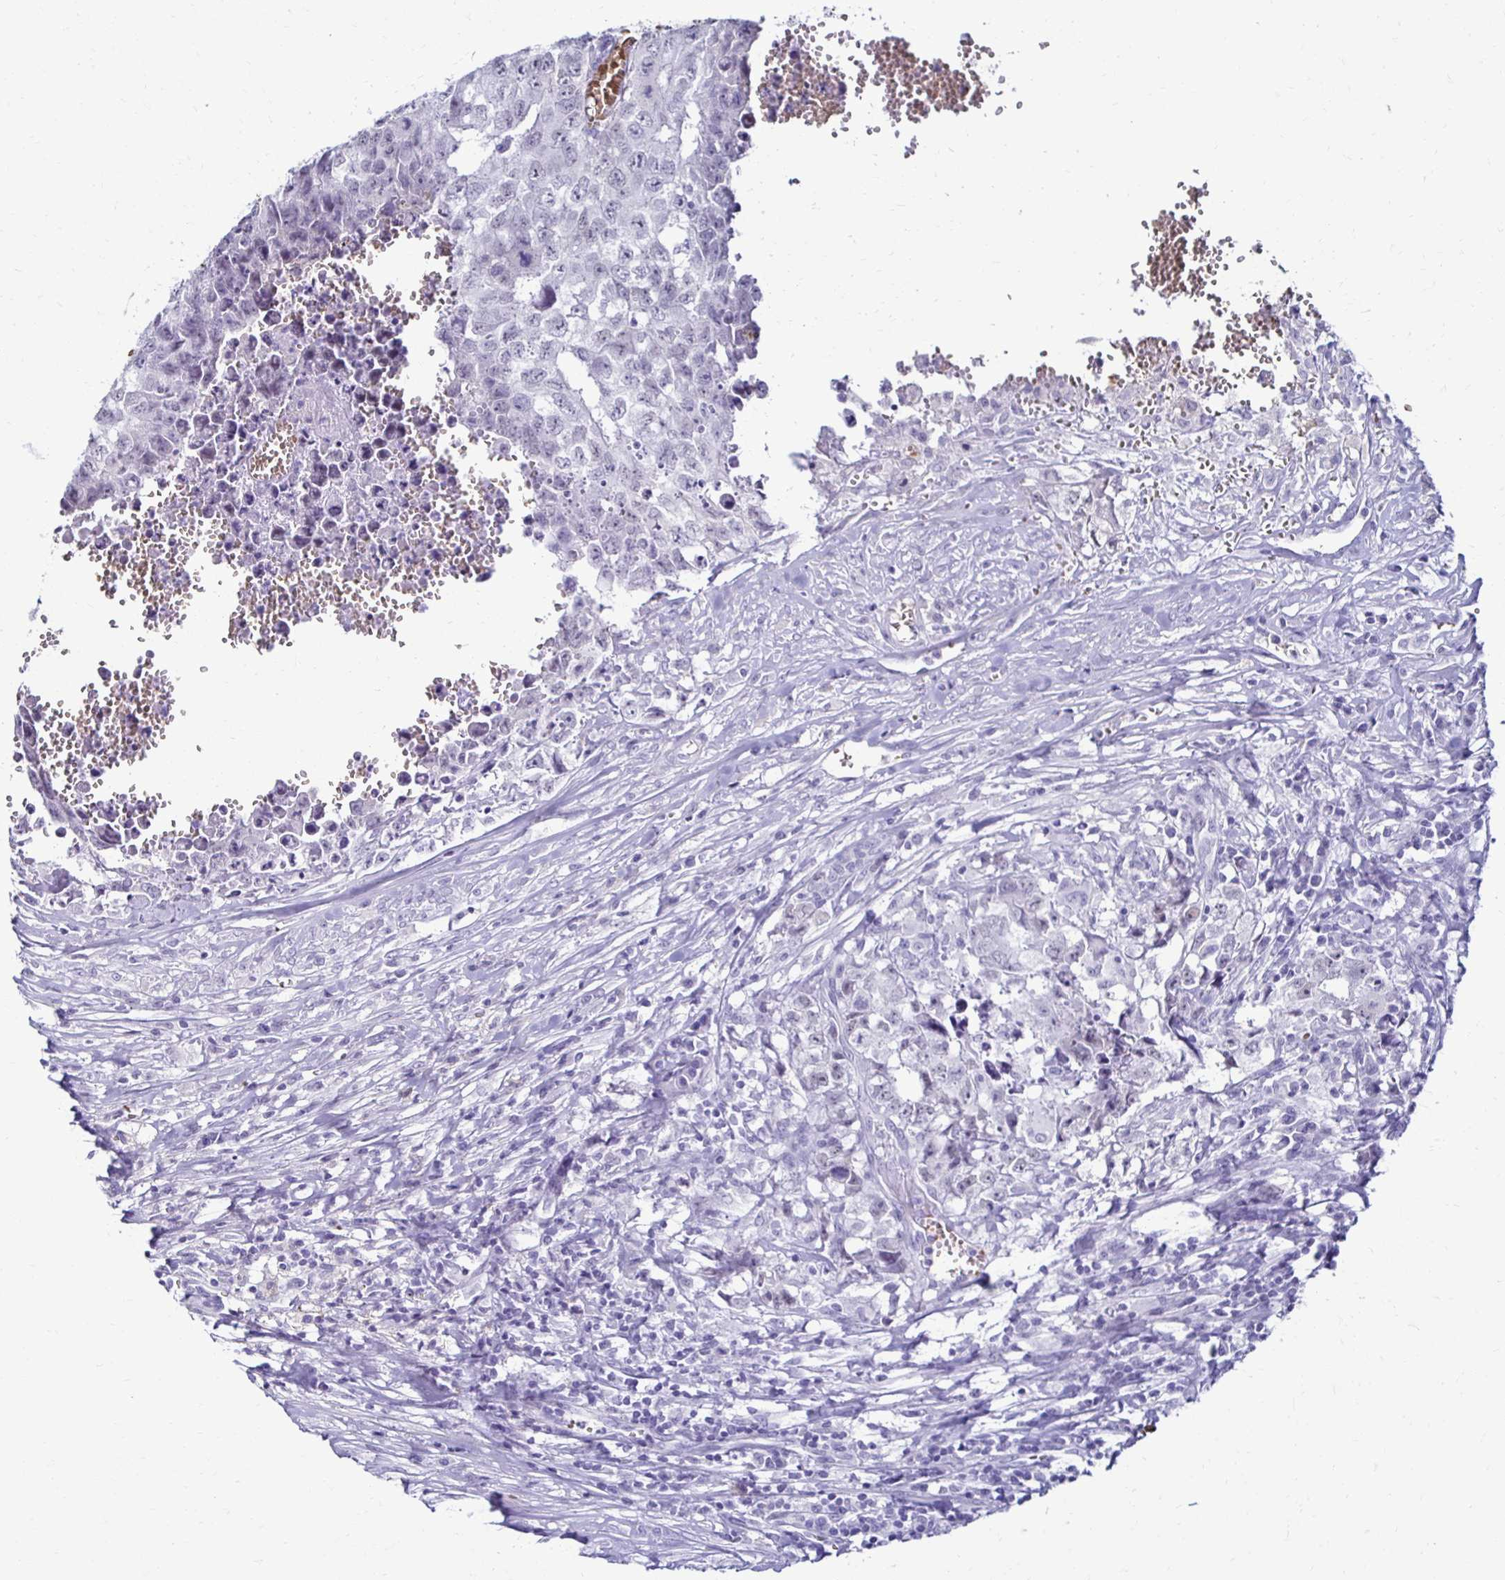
{"staining": {"intensity": "negative", "quantity": "none", "location": "none"}, "tissue": "testis cancer", "cell_type": "Tumor cells", "image_type": "cancer", "snomed": [{"axis": "morphology", "description": "Carcinoma, Embryonal, NOS"}, {"axis": "morphology", "description": "Teratoma, malignant, NOS"}, {"axis": "topography", "description": "Testis"}], "caption": "DAB immunohistochemical staining of testis embryonal carcinoma shows no significant staining in tumor cells.", "gene": "RHBDL3", "patient": {"sex": "male", "age": 24}}